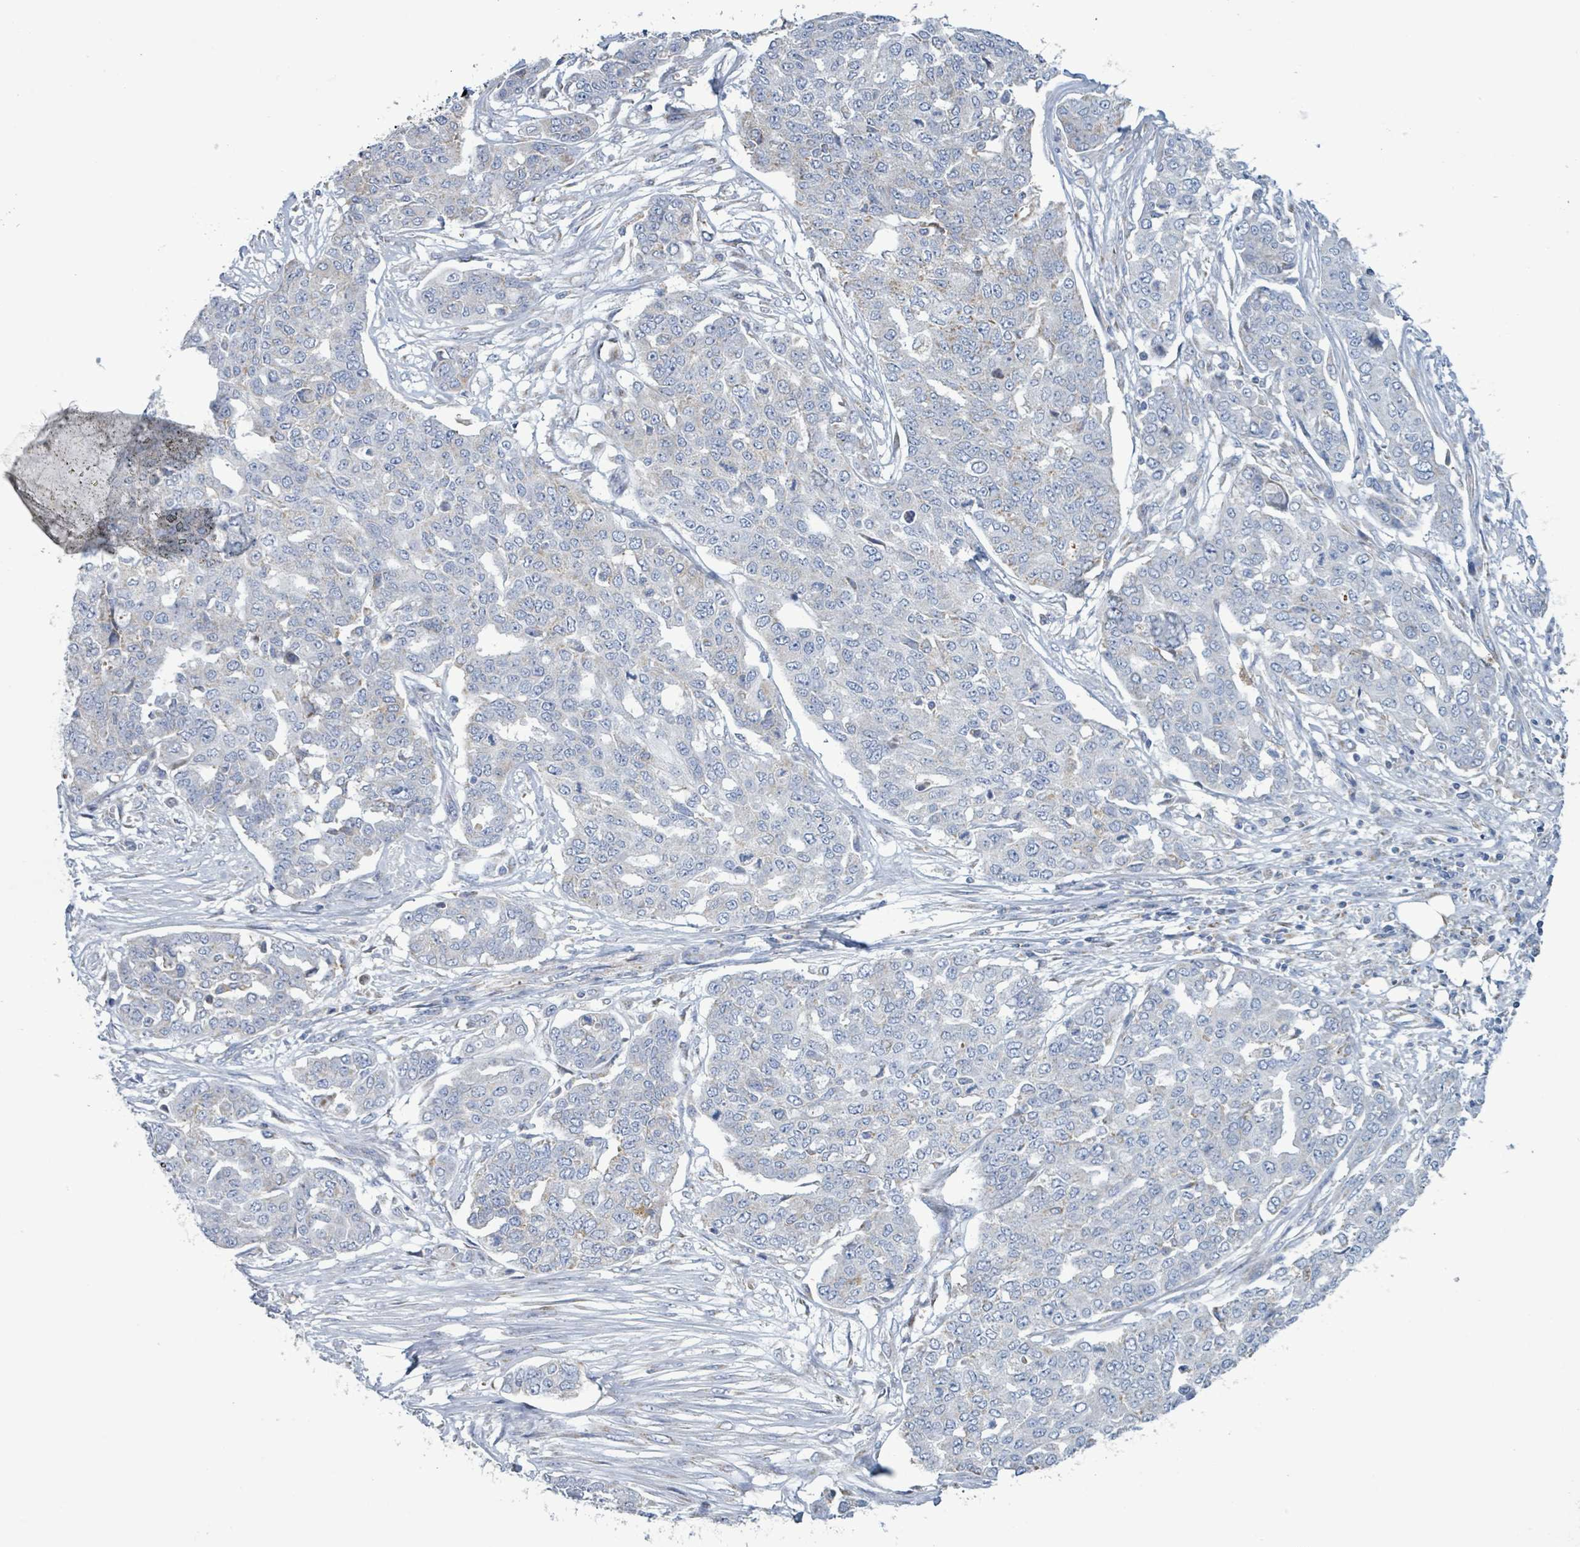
{"staining": {"intensity": "negative", "quantity": "none", "location": "none"}, "tissue": "ovarian cancer", "cell_type": "Tumor cells", "image_type": "cancer", "snomed": [{"axis": "morphology", "description": "Cystadenocarcinoma, serous, NOS"}, {"axis": "topography", "description": "Soft tissue"}, {"axis": "topography", "description": "Ovary"}], "caption": "Human serous cystadenocarcinoma (ovarian) stained for a protein using immunohistochemistry demonstrates no staining in tumor cells.", "gene": "AKR1C4", "patient": {"sex": "female", "age": 57}}